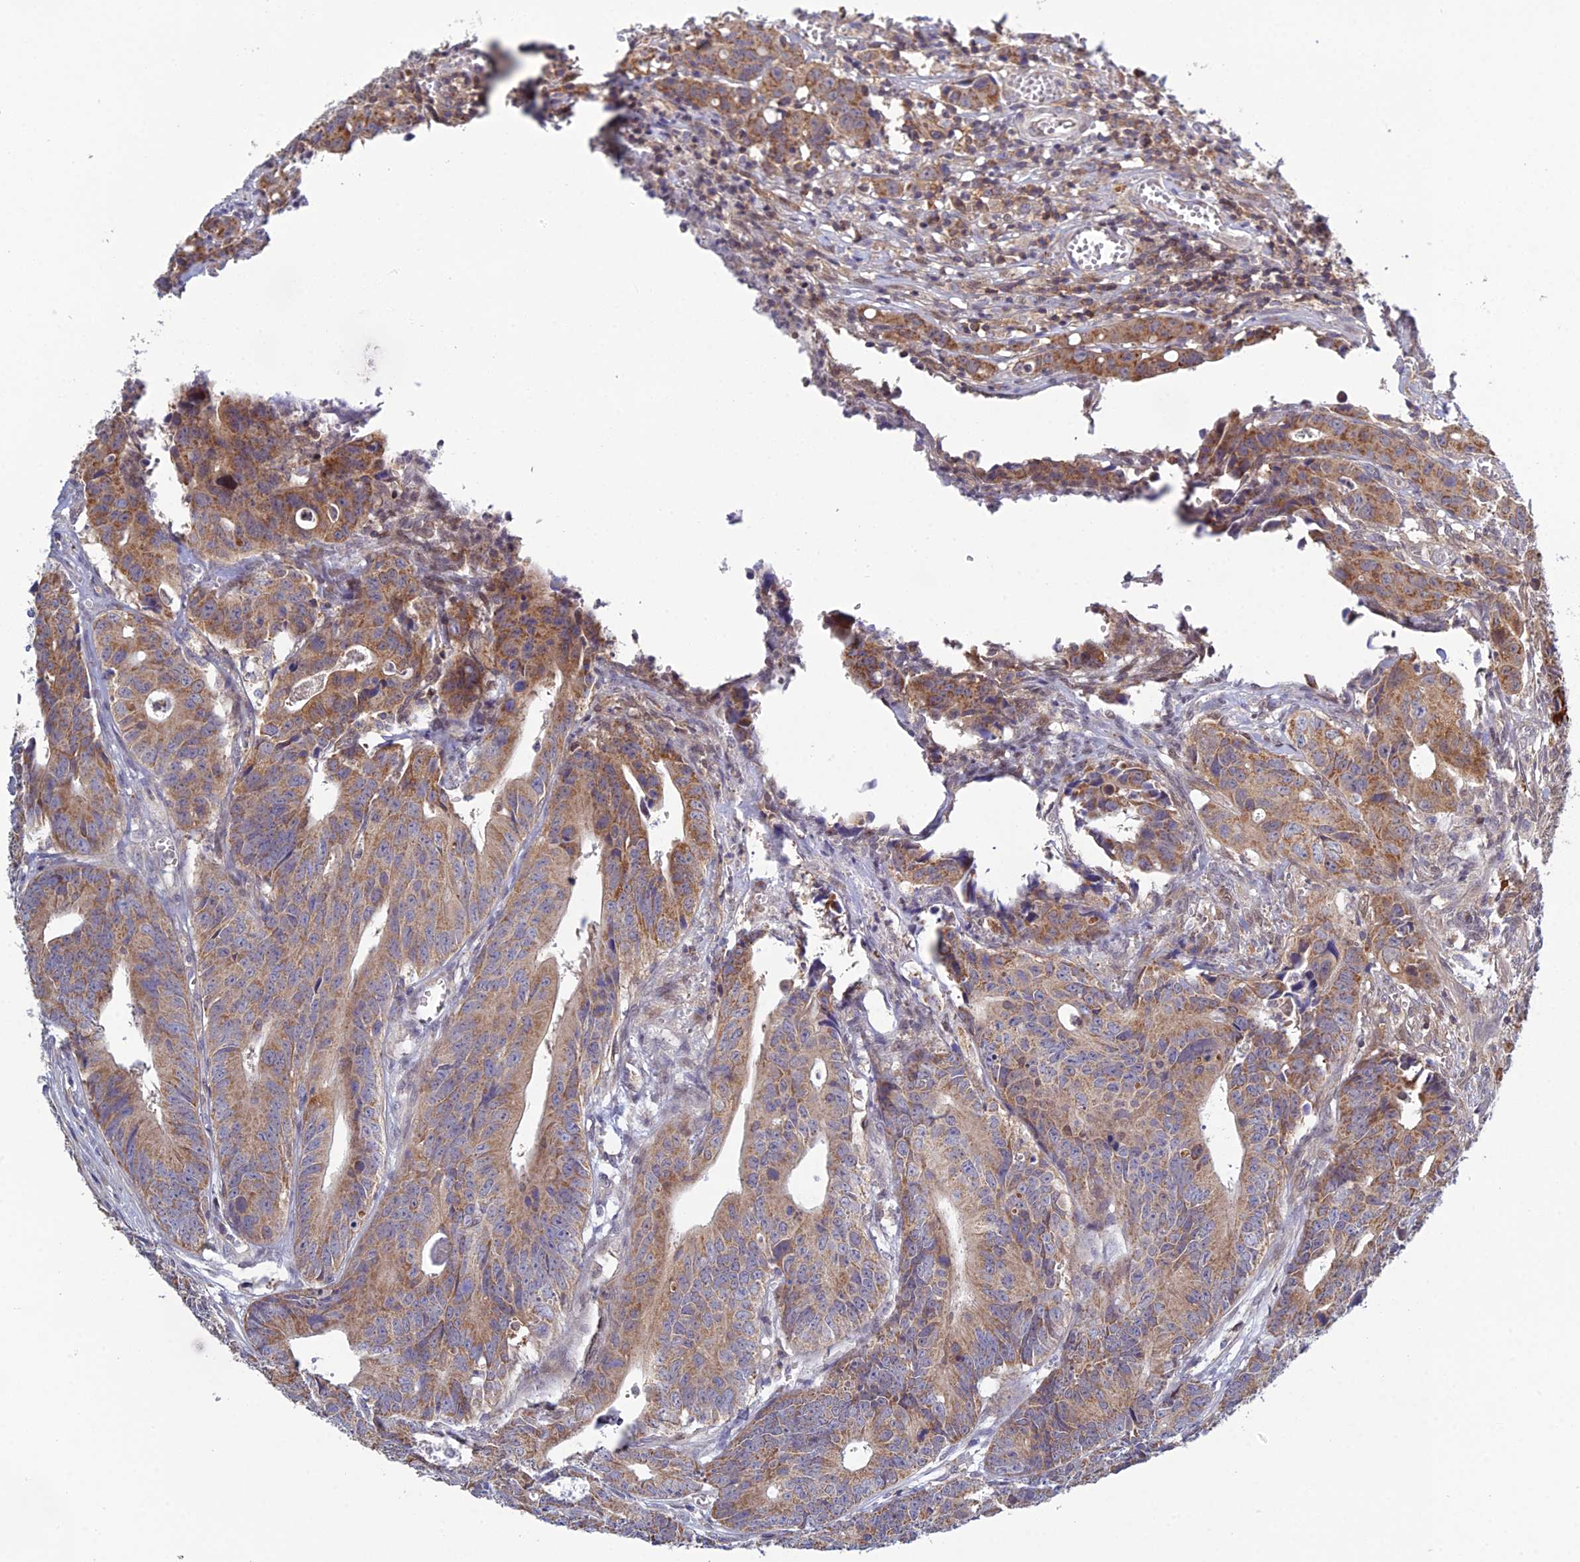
{"staining": {"intensity": "moderate", "quantity": ">75%", "location": "cytoplasmic/membranous"}, "tissue": "colorectal cancer", "cell_type": "Tumor cells", "image_type": "cancer", "snomed": [{"axis": "morphology", "description": "Adenocarcinoma, NOS"}, {"axis": "topography", "description": "Colon"}], "caption": "This photomicrograph shows colorectal cancer stained with IHC to label a protein in brown. The cytoplasmic/membranous of tumor cells show moderate positivity for the protein. Nuclei are counter-stained blue.", "gene": "ELOA2", "patient": {"sex": "female", "age": 57}}